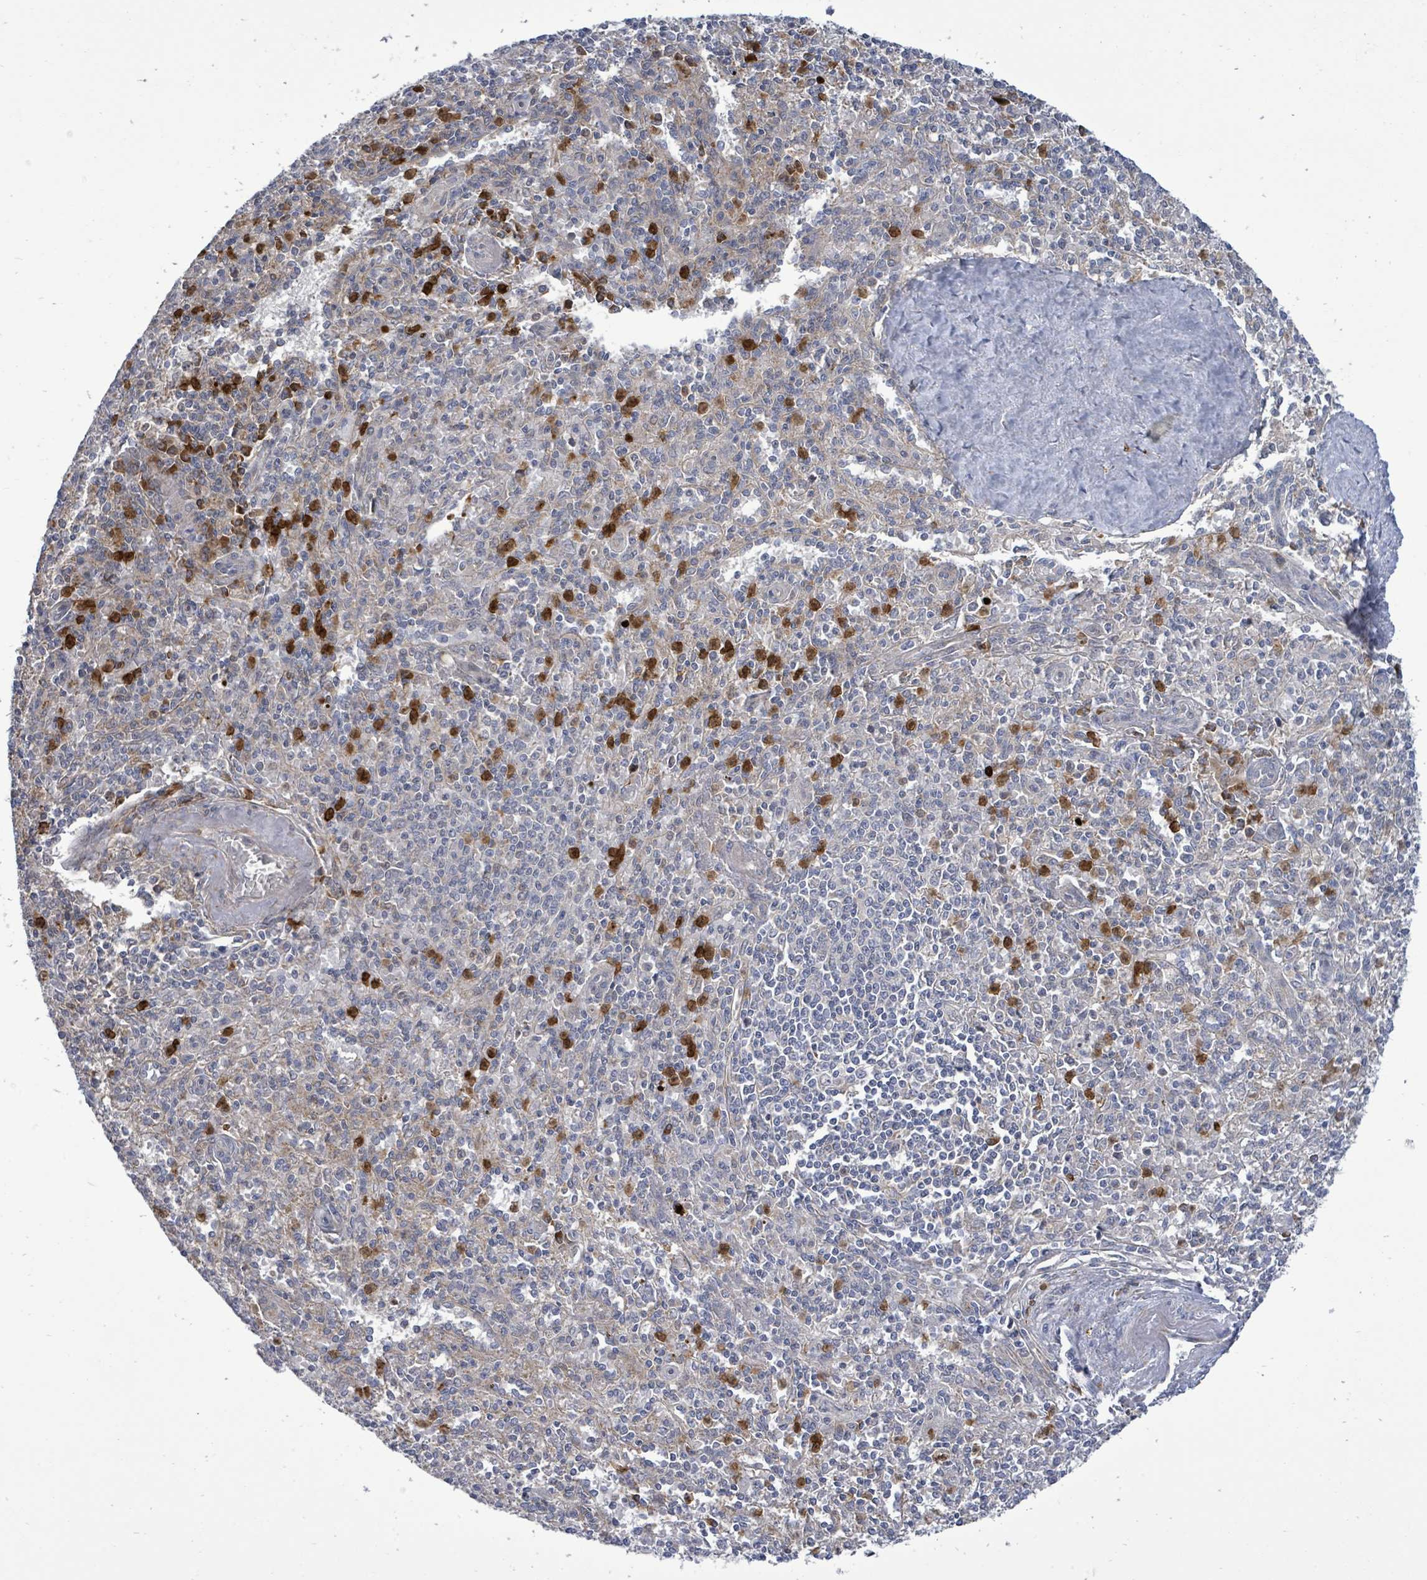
{"staining": {"intensity": "weak", "quantity": "<25%", "location": "cytoplasmic/membranous"}, "tissue": "spleen", "cell_type": "Cells in red pulp", "image_type": "normal", "snomed": [{"axis": "morphology", "description": "Normal tissue, NOS"}, {"axis": "topography", "description": "Spleen"}], "caption": "Unremarkable spleen was stained to show a protein in brown. There is no significant positivity in cells in red pulp.", "gene": "SAR1A", "patient": {"sex": "female", "age": 70}}